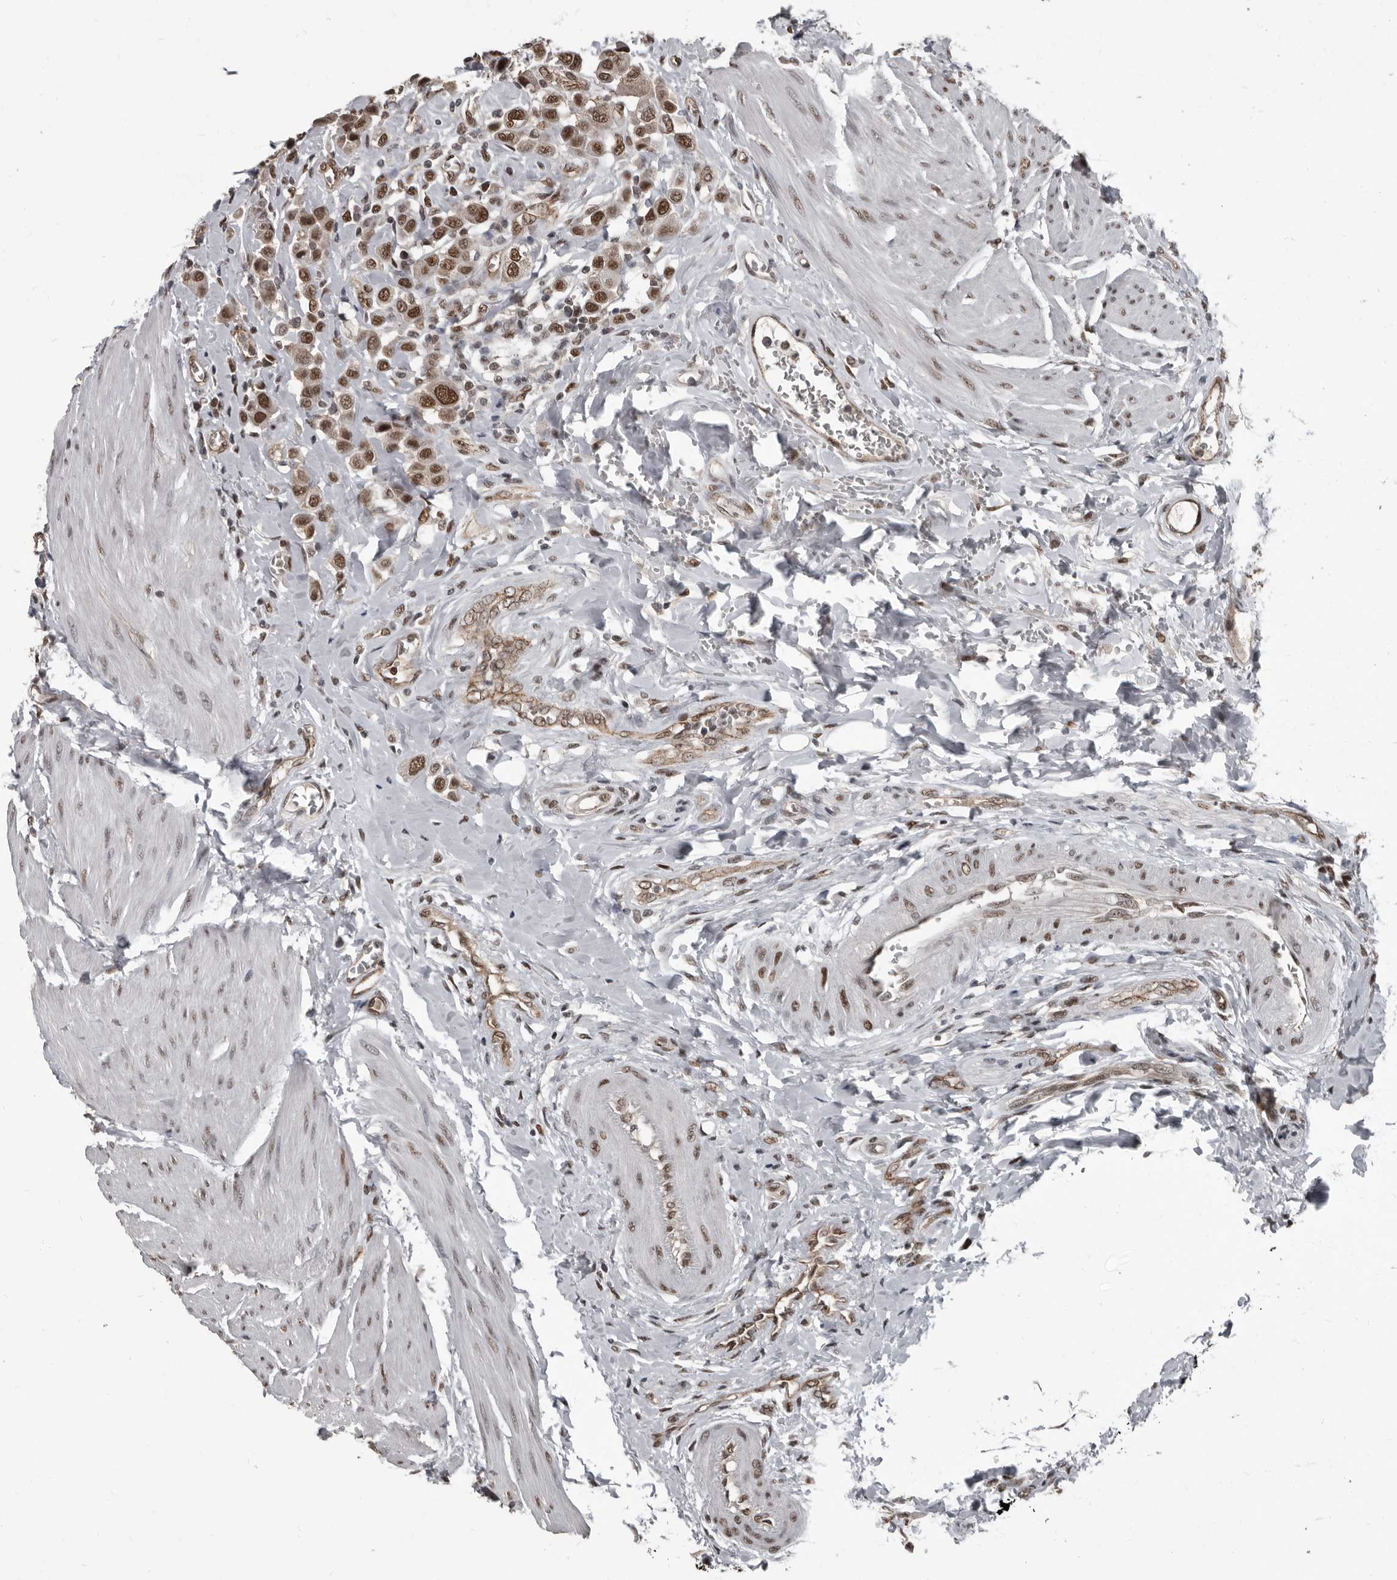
{"staining": {"intensity": "moderate", "quantity": ">75%", "location": "nuclear"}, "tissue": "urothelial cancer", "cell_type": "Tumor cells", "image_type": "cancer", "snomed": [{"axis": "morphology", "description": "Urothelial carcinoma, High grade"}, {"axis": "topography", "description": "Urinary bladder"}], "caption": "Urothelial cancer was stained to show a protein in brown. There is medium levels of moderate nuclear positivity in approximately >75% of tumor cells. (DAB IHC, brown staining for protein, blue staining for nuclei).", "gene": "CHD1L", "patient": {"sex": "male", "age": 50}}